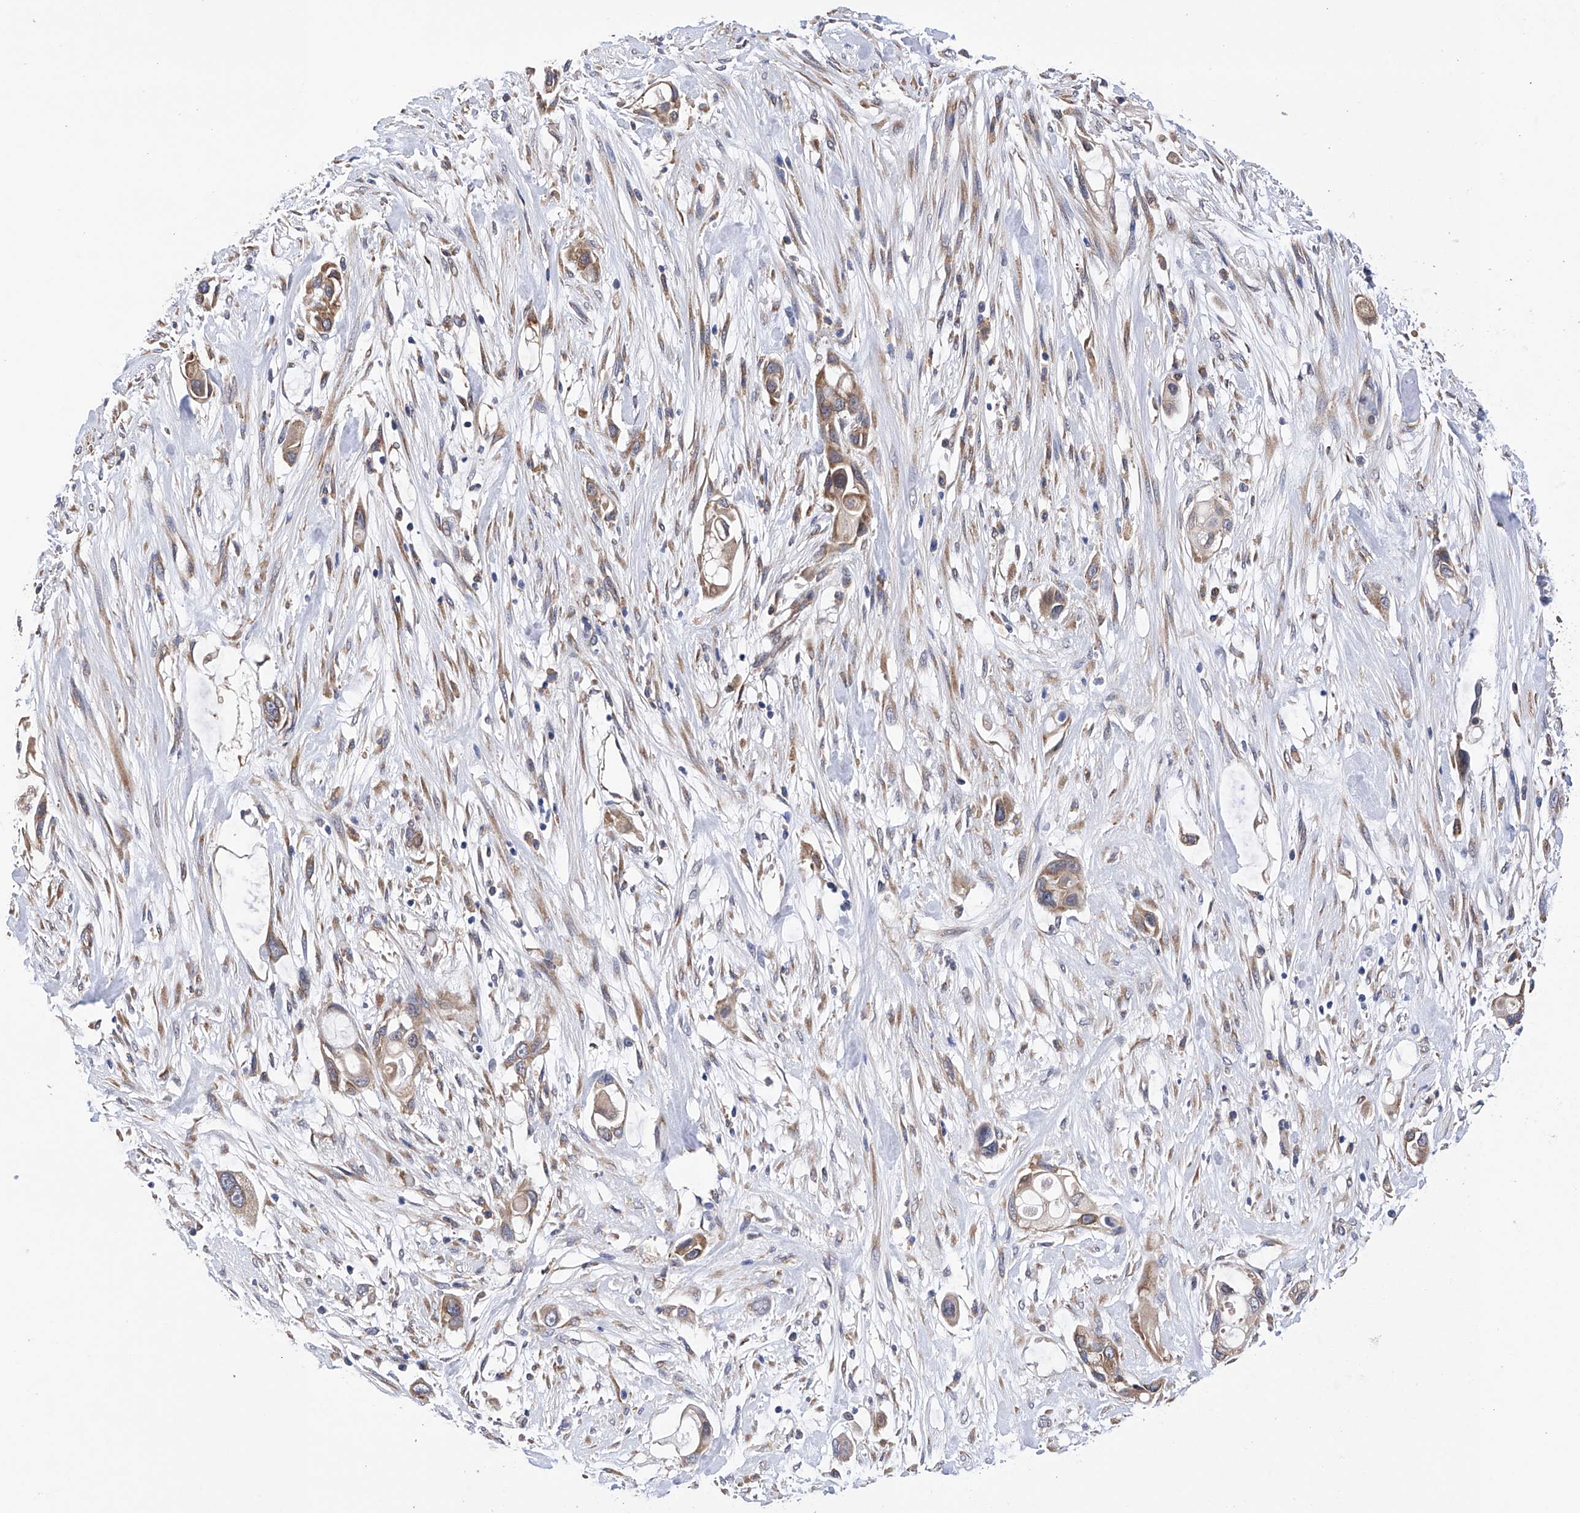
{"staining": {"intensity": "weak", "quantity": ">75%", "location": "cytoplasmic/membranous"}, "tissue": "pancreatic cancer", "cell_type": "Tumor cells", "image_type": "cancer", "snomed": [{"axis": "morphology", "description": "Adenocarcinoma, NOS"}, {"axis": "topography", "description": "Pancreas"}], "caption": "Approximately >75% of tumor cells in human pancreatic cancer exhibit weak cytoplasmic/membranous protein expression as visualized by brown immunohistochemical staining.", "gene": "DNAH8", "patient": {"sex": "female", "age": 60}}